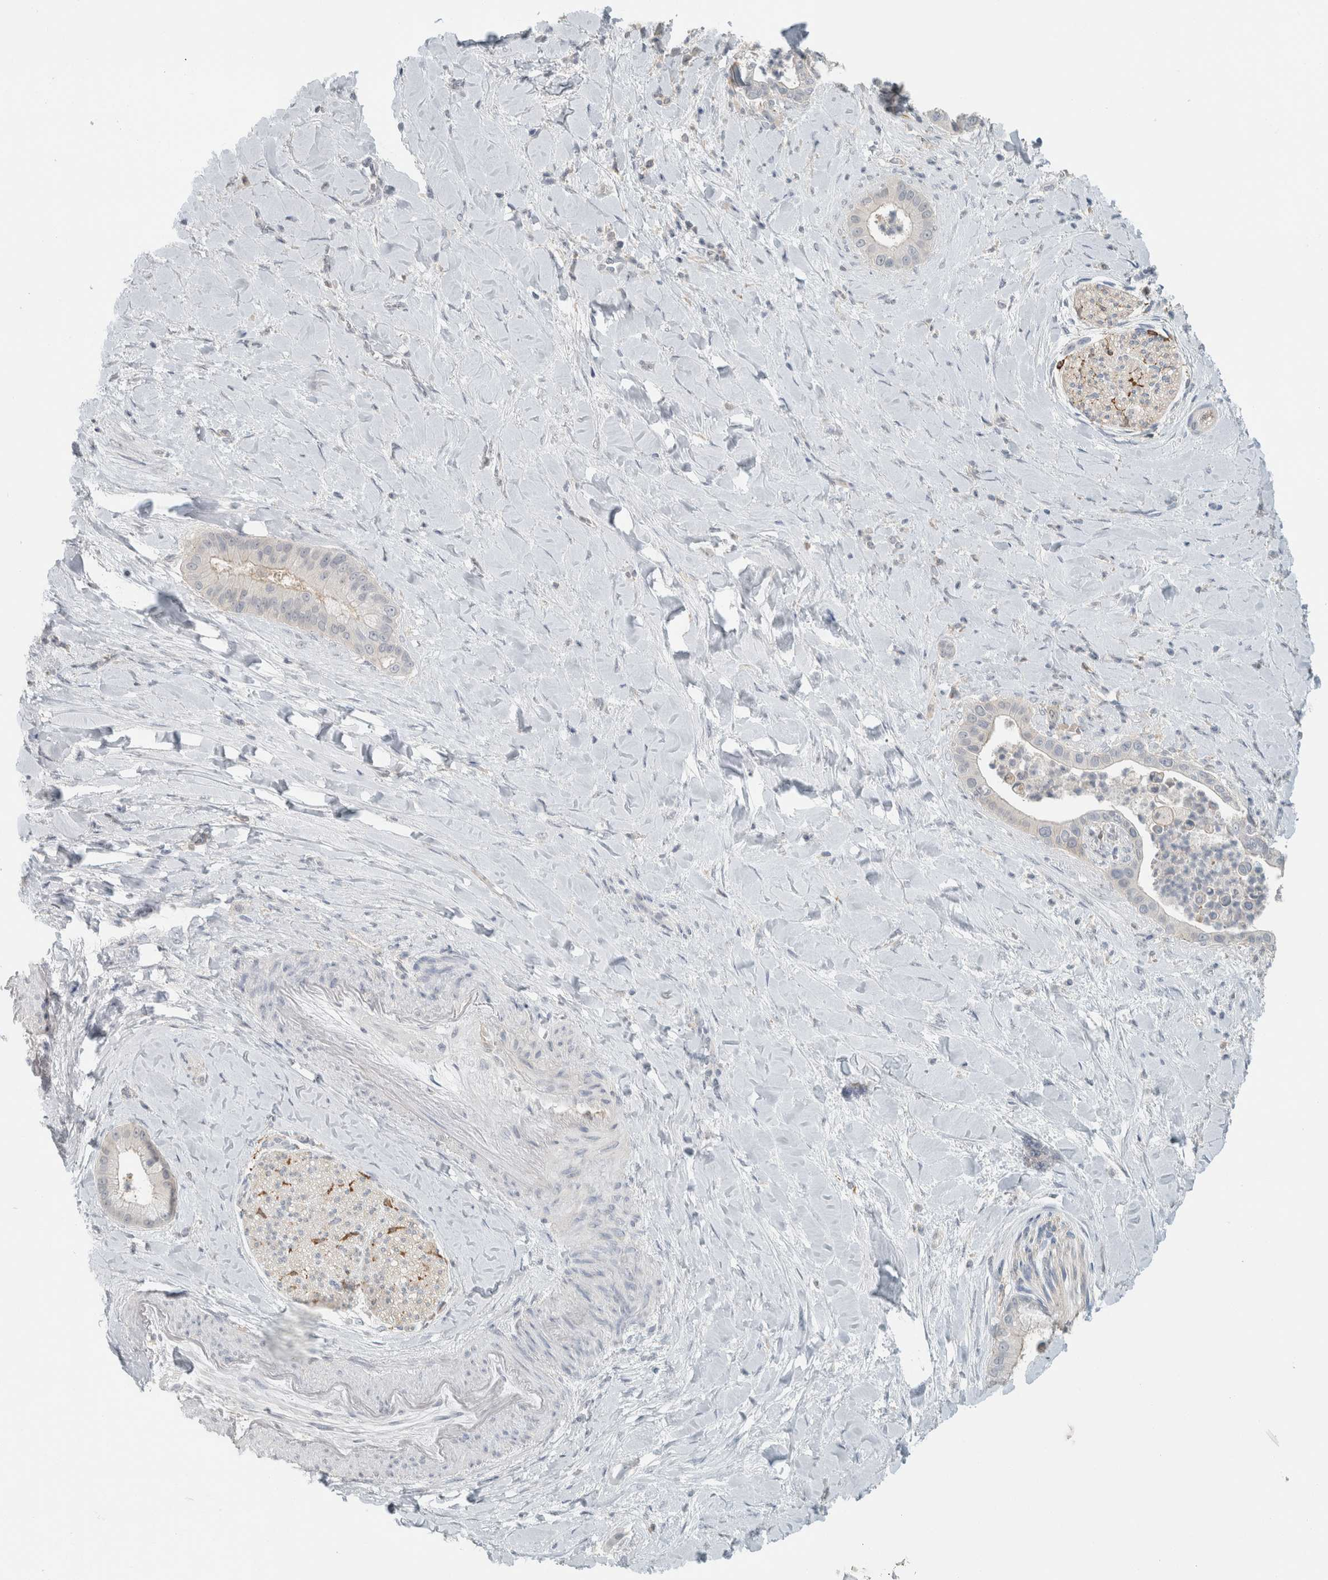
{"staining": {"intensity": "negative", "quantity": "none", "location": "none"}, "tissue": "liver cancer", "cell_type": "Tumor cells", "image_type": "cancer", "snomed": [{"axis": "morphology", "description": "Cholangiocarcinoma"}, {"axis": "topography", "description": "Liver"}], "caption": "DAB (3,3'-diaminobenzidine) immunohistochemical staining of human cholangiocarcinoma (liver) displays no significant expression in tumor cells.", "gene": "SCIN", "patient": {"sex": "female", "age": 54}}